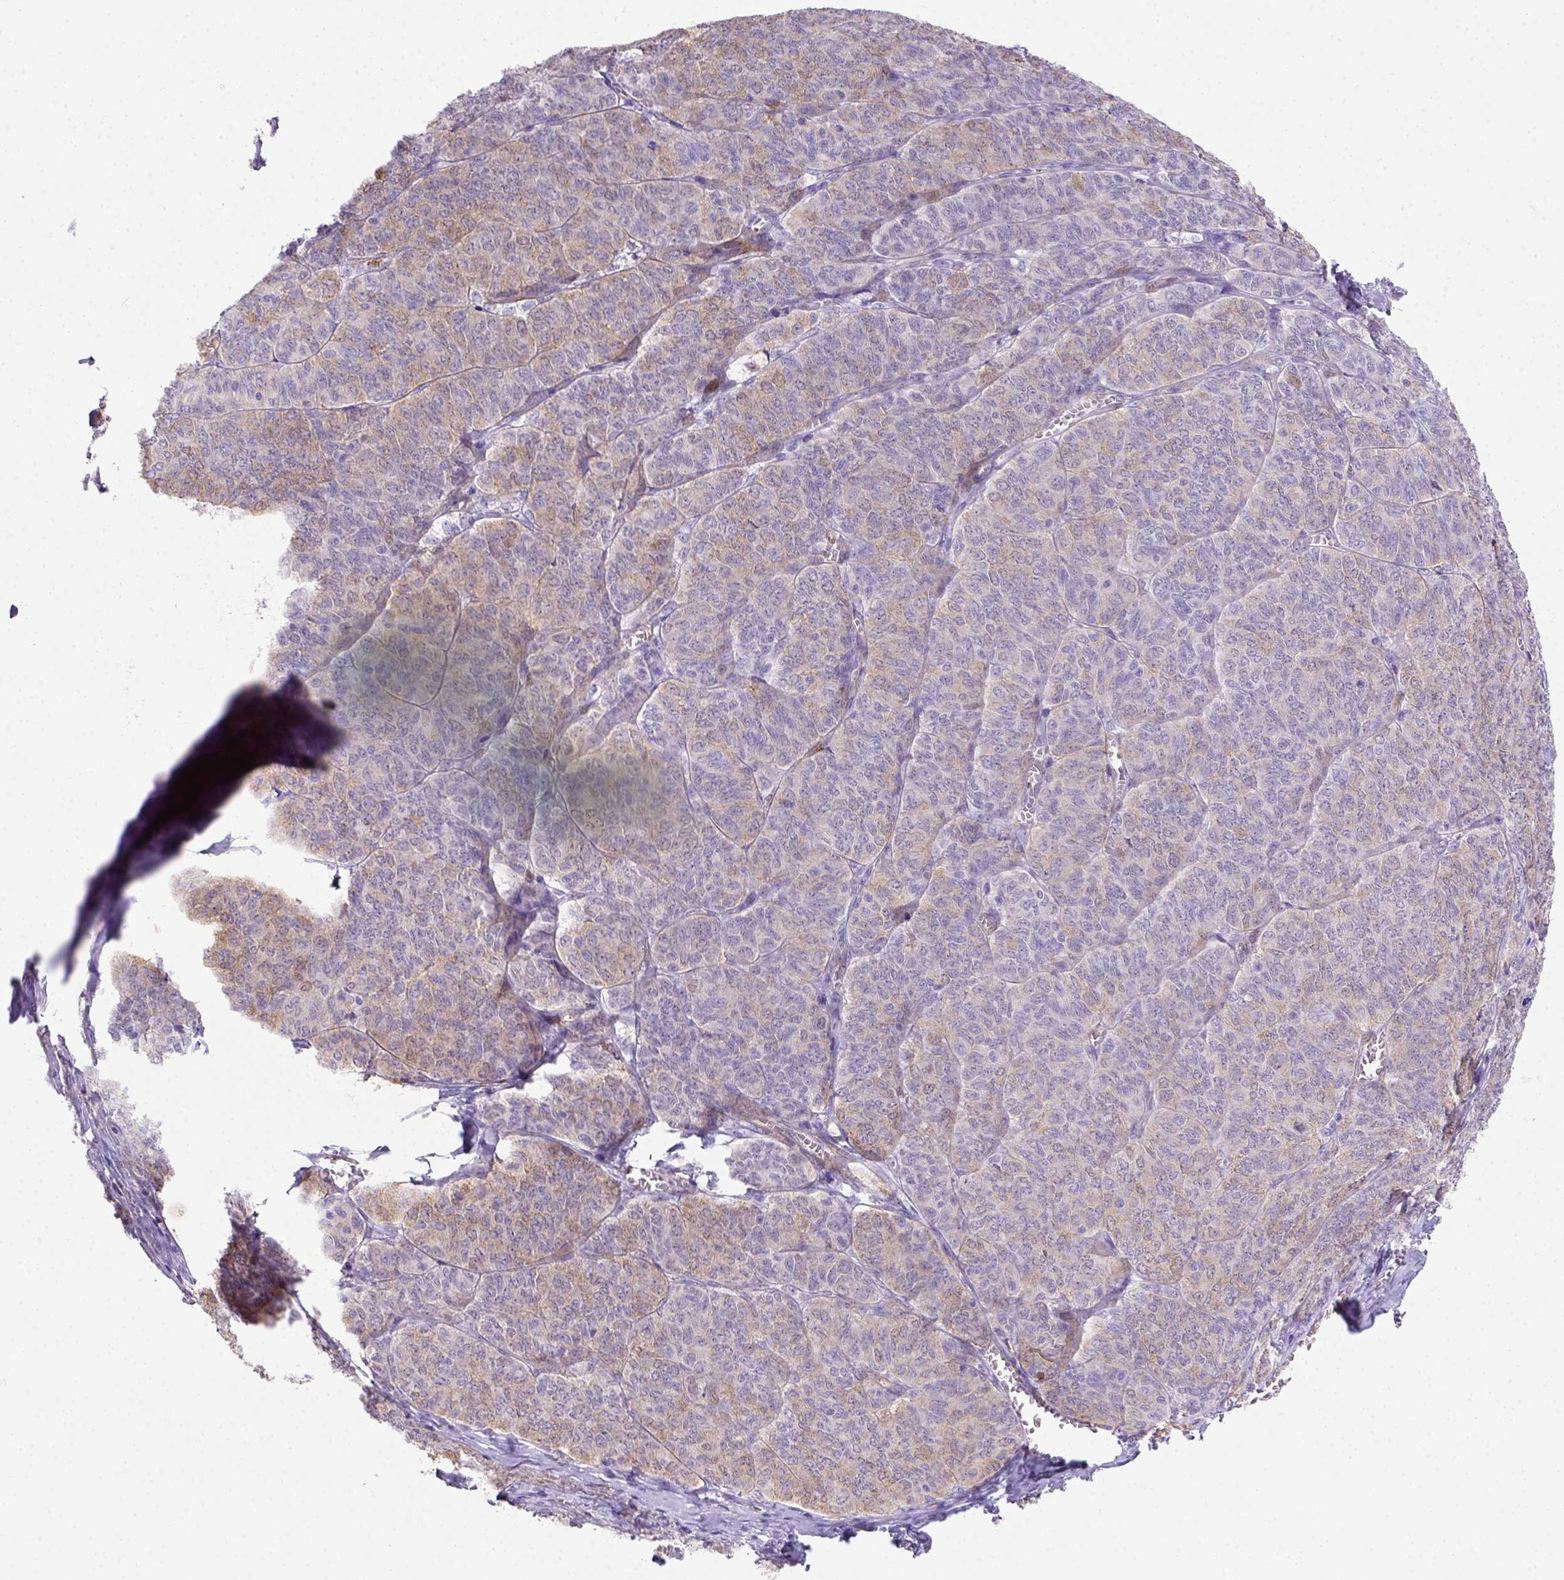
{"staining": {"intensity": "weak", "quantity": "25%-75%", "location": "cytoplasmic/membranous"}, "tissue": "ovarian cancer", "cell_type": "Tumor cells", "image_type": "cancer", "snomed": [{"axis": "morphology", "description": "Carcinoma, endometroid"}, {"axis": "topography", "description": "Ovary"}], "caption": "Human ovarian endometroid carcinoma stained for a protein (brown) reveals weak cytoplasmic/membranous positive positivity in approximately 25%-75% of tumor cells.", "gene": "BTN1A1", "patient": {"sex": "female", "age": 80}}